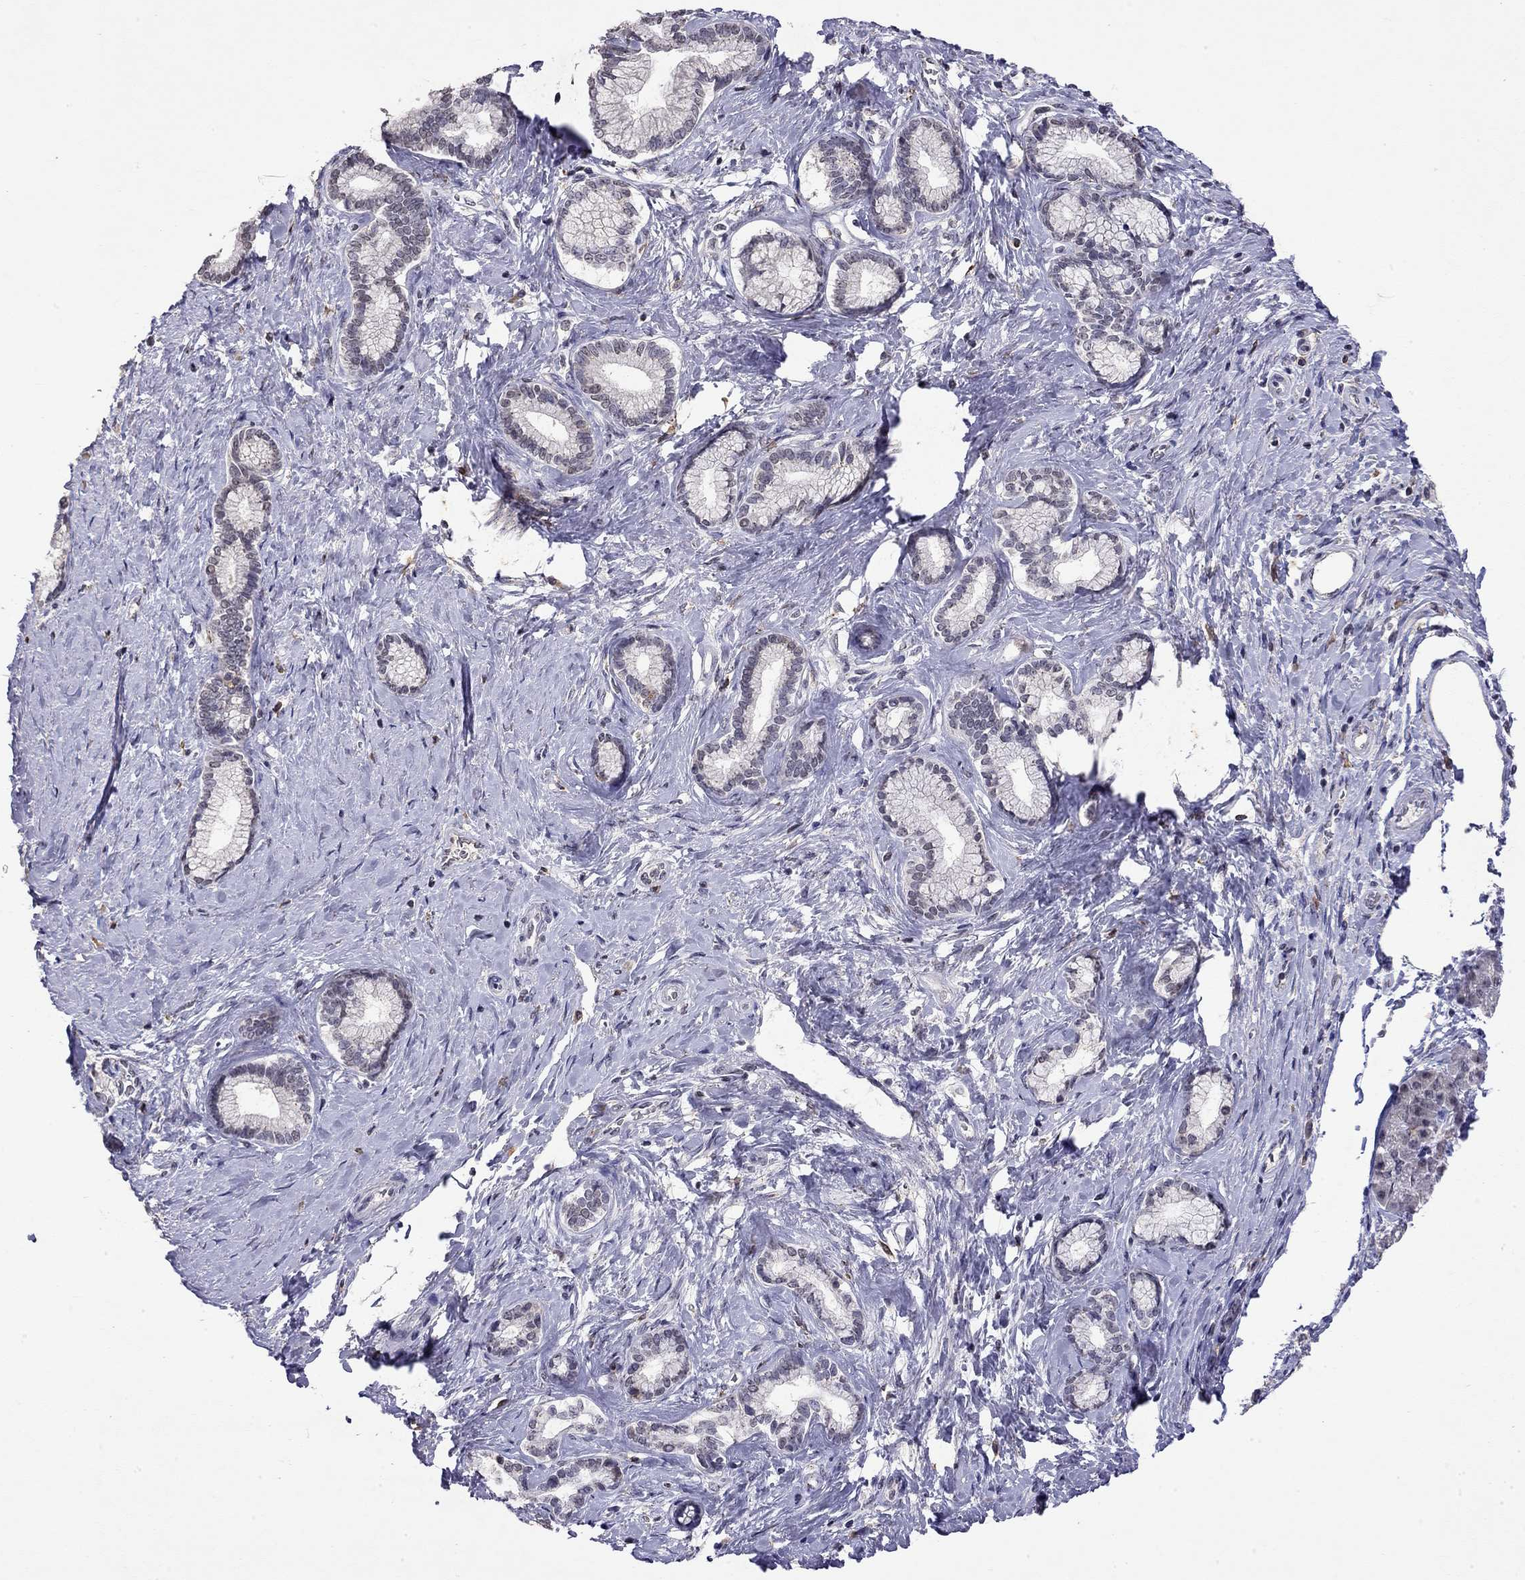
{"staining": {"intensity": "negative", "quantity": "none", "location": "none"}, "tissue": "pancreatic cancer", "cell_type": "Tumor cells", "image_type": "cancer", "snomed": [{"axis": "morphology", "description": "Adenocarcinoma, NOS"}, {"axis": "topography", "description": "Pancreas"}], "caption": "Protein analysis of adenocarcinoma (pancreatic) exhibits no significant expression in tumor cells.", "gene": "WNK3", "patient": {"sex": "female", "age": 73}}